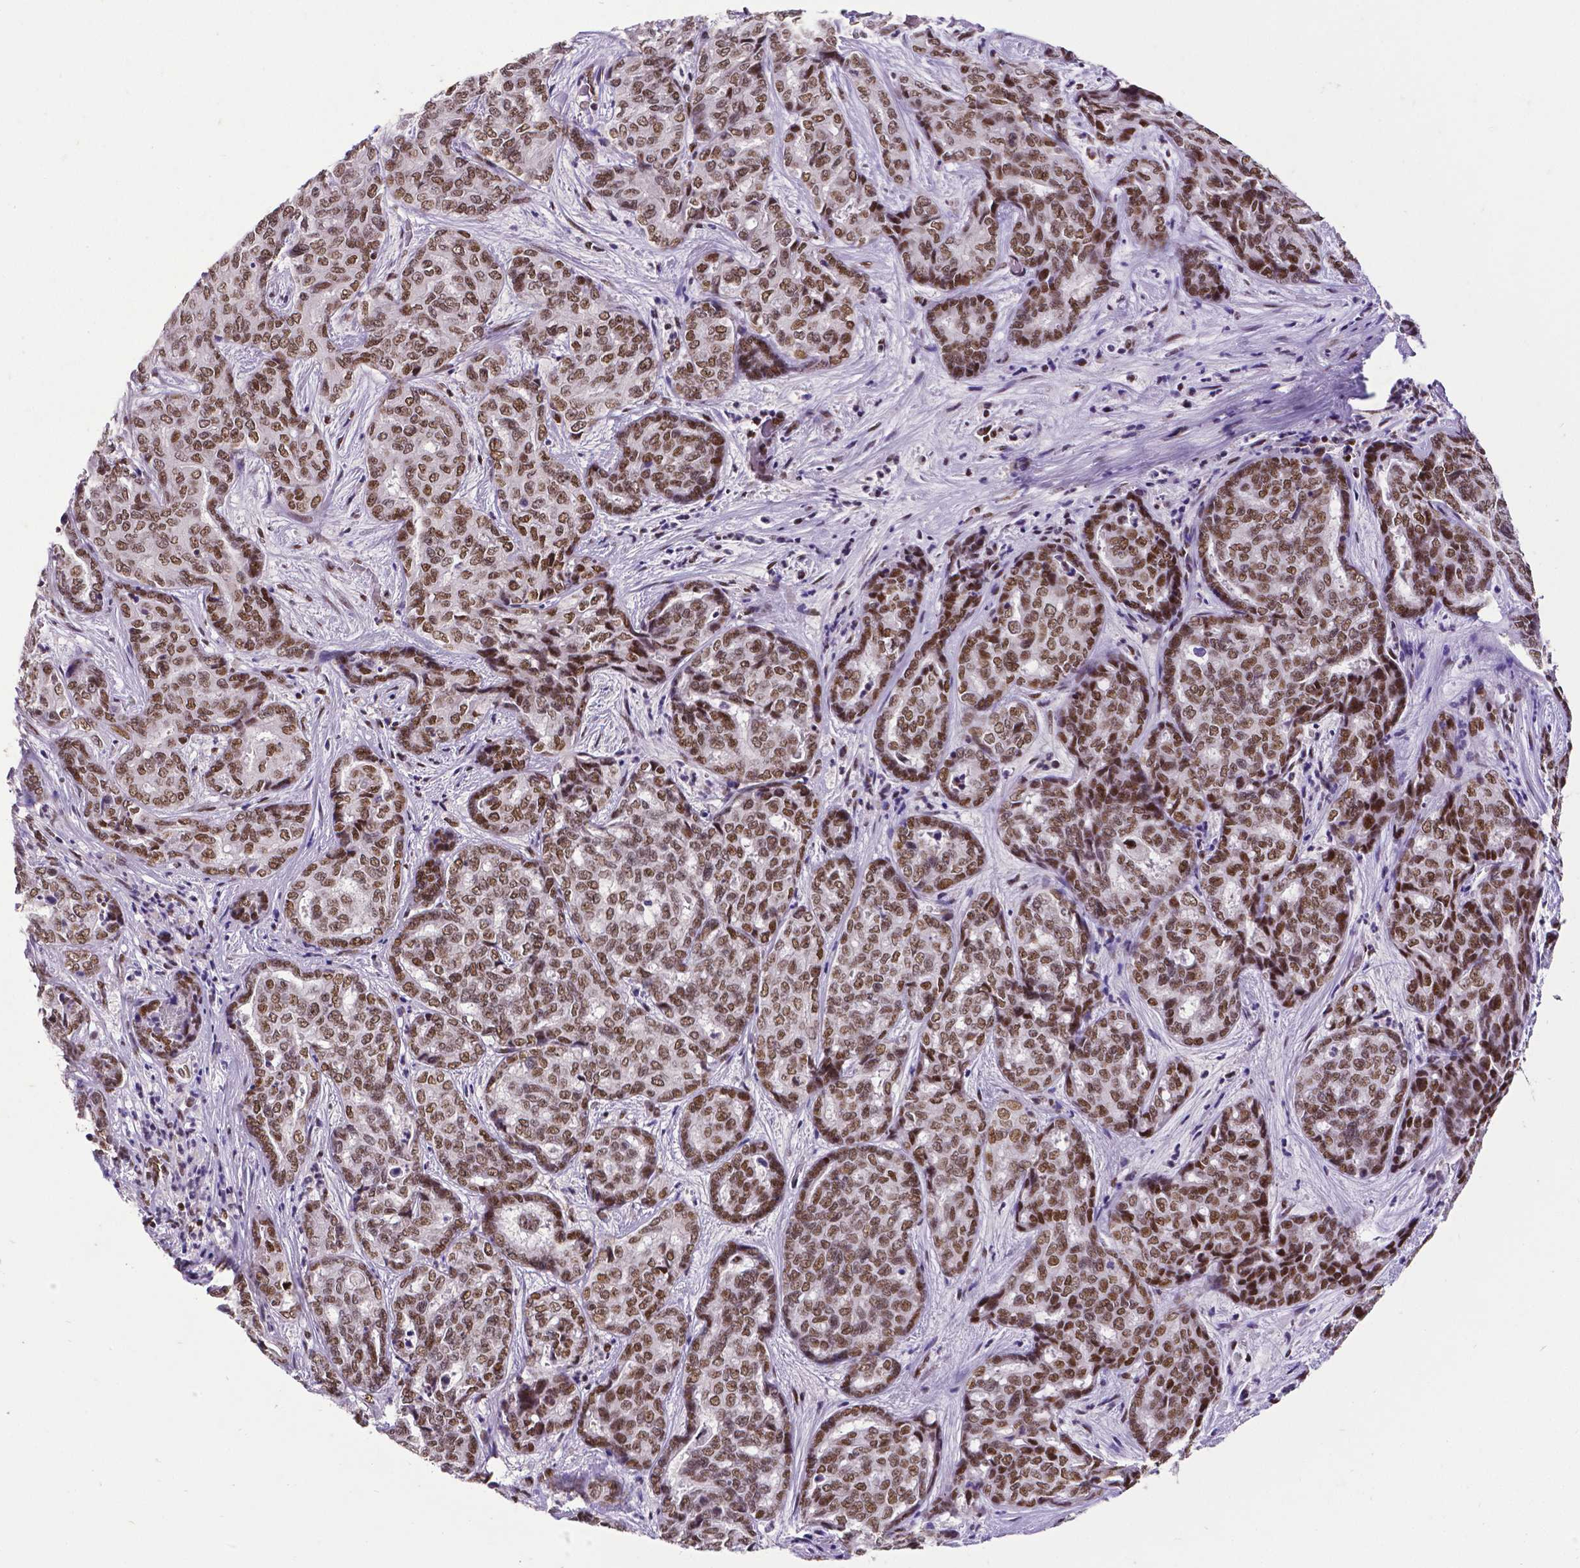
{"staining": {"intensity": "moderate", "quantity": ">75%", "location": "nuclear"}, "tissue": "liver cancer", "cell_type": "Tumor cells", "image_type": "cancer", "snomed": [{"axis": "morphology", "description": "Cholangiocarcinoma"}, {"axis": "topography", "description": "Liver"}], "caption": "Human liver cancer (cholangiocarcinoma) stained with a brown dye displays moderate nuclear positive staining in about >75% of tumor cells.", "gene": "REST", "patient": {"sex": "female", "age": 64}}